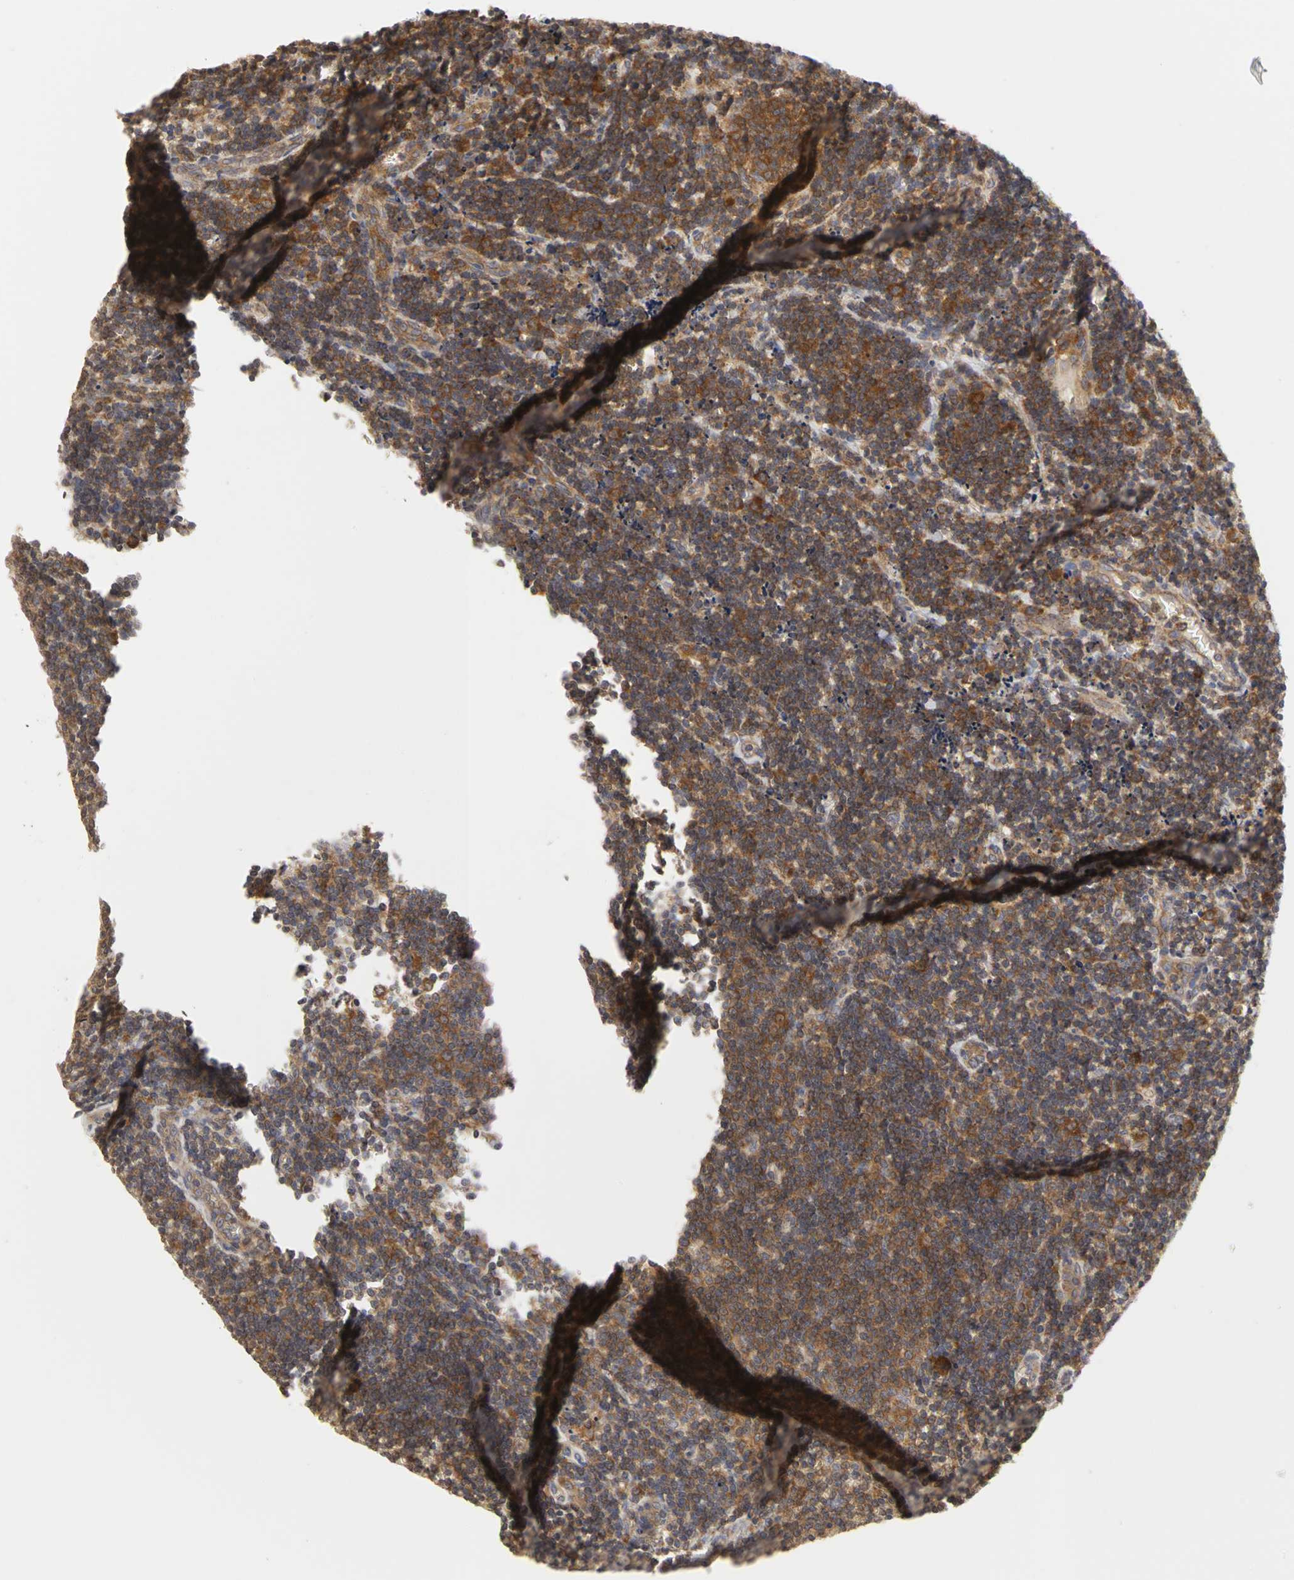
{"staining": {"intensity": "moderate", "quantity": ">75%", "location": "cytoplasmic/membranous"}, "tissue": "lymph node", "cell_type": "Germinal center cells", "image_type": "normal", "snomed": [{"axis": "morphology", "description": "Normal tissue, NOS"}, {"axis": "topography", "description": "Lymph node"}, {"axis": "topography", "description": "Salivary gland"}], "caption": "Immunohistochemistry (IHC) histopathology image of unremarkable lymph node: human lymph node stained using immunohistochemistry reveals medium levels of moderate protein expression localized specifically in the cytoplasmic/membranous of germinal center cells, appearing as a cytoplasmic/membranous brown color.", "gene": "IRAK1", "patient": {"sex": "male", "age": 8}}